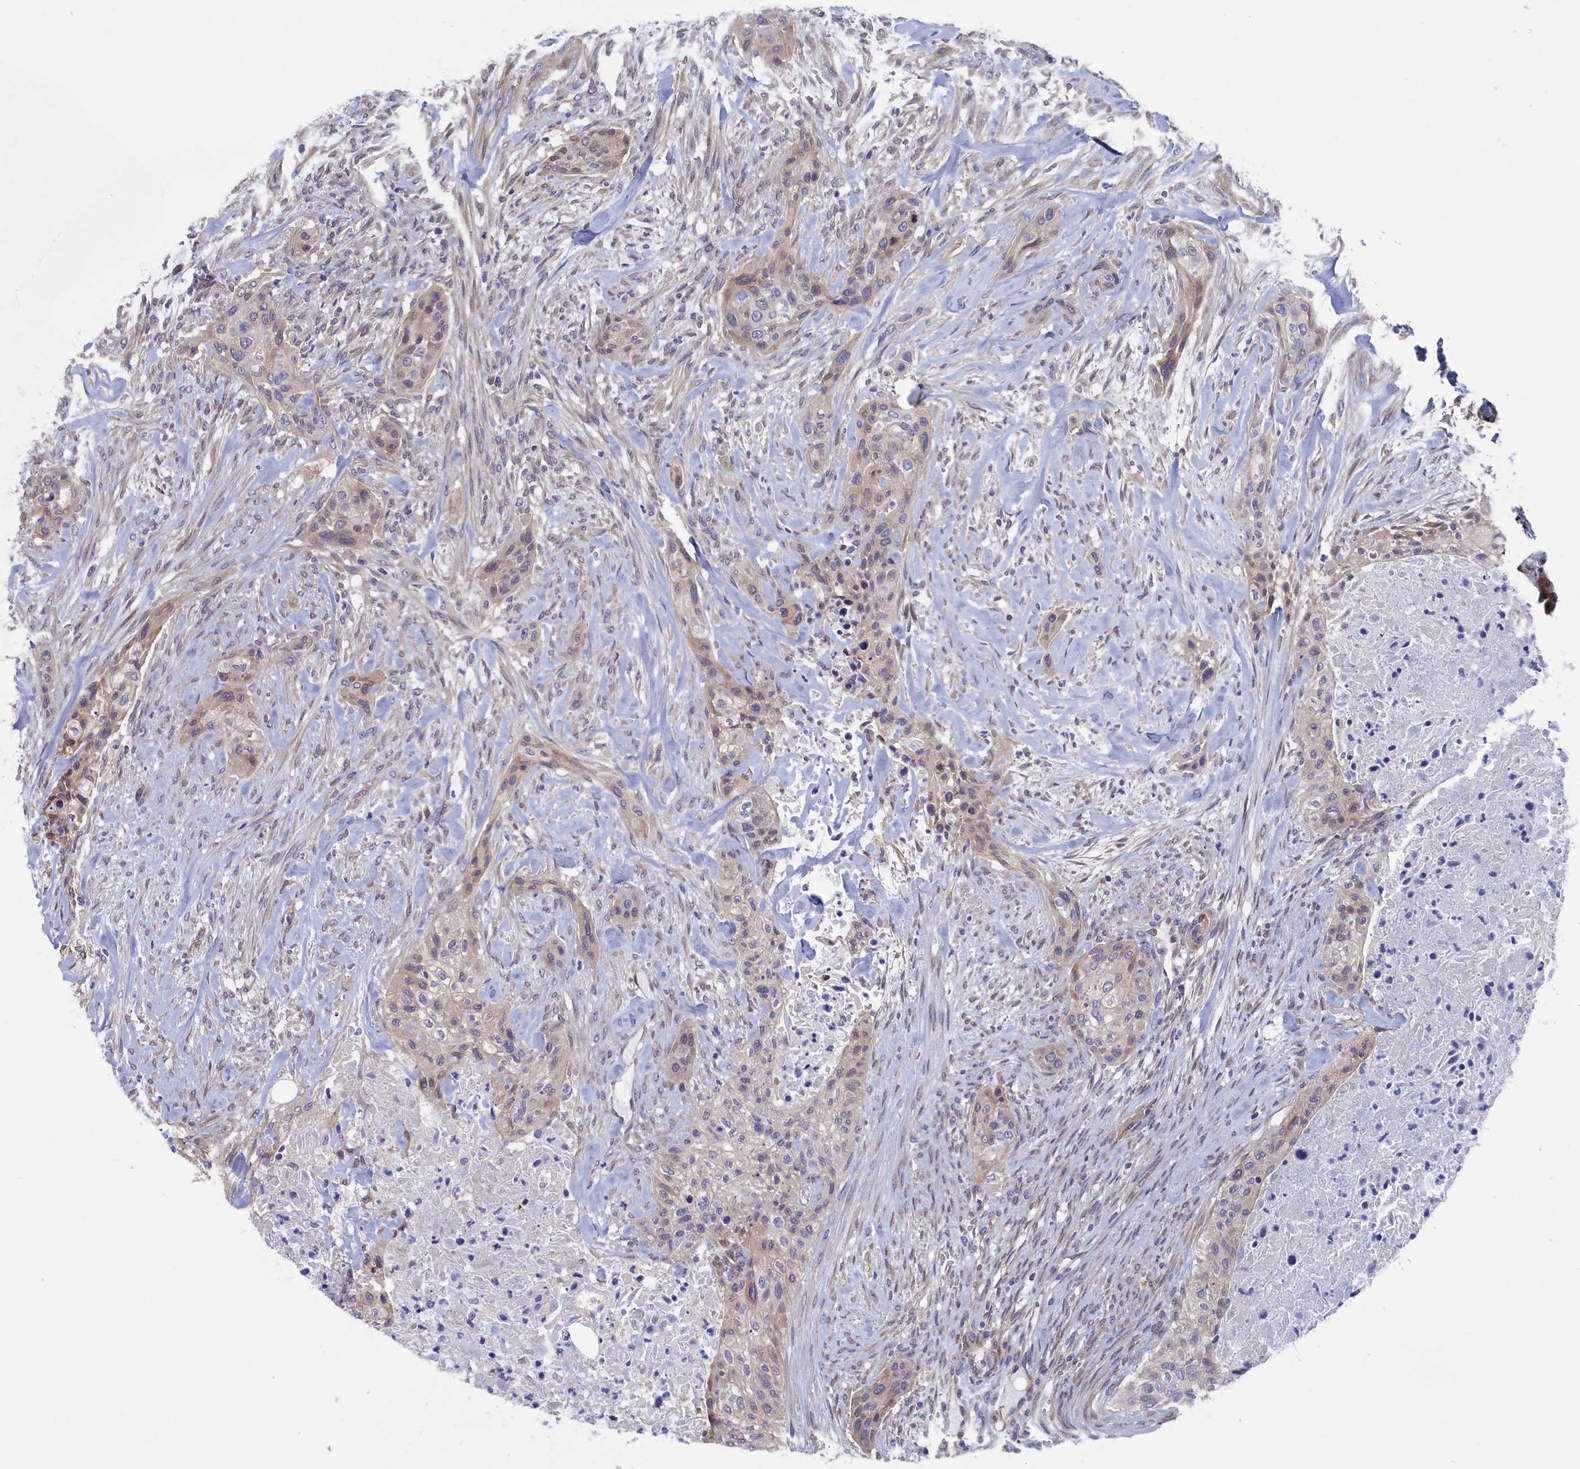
{"staining": {"intensity": "weak", "quantity": "<25%", "location": "cytoplasmic/membranous"}, "tissue": "urothelial cancer", "cell_type": "Tumor cells", "image_type": "cancer", "snomed": [{"axis": "morphology", "description": "Urothelial carcinoma, High grade"}, {"axis": "topography", "description": "Urinary bladder"}], "caption": "The immunohistochemistry photomicrograph has no significant expression in tumor cells of urothelial carcinoma (high-grade) tissue. (DAB (3,3'-diaminobenzidine) immunohistochemistry (IHC) with hematoxylin counter stain).", "gene": "NUTF2", "patient": {"sex": "male", "age": 35}}